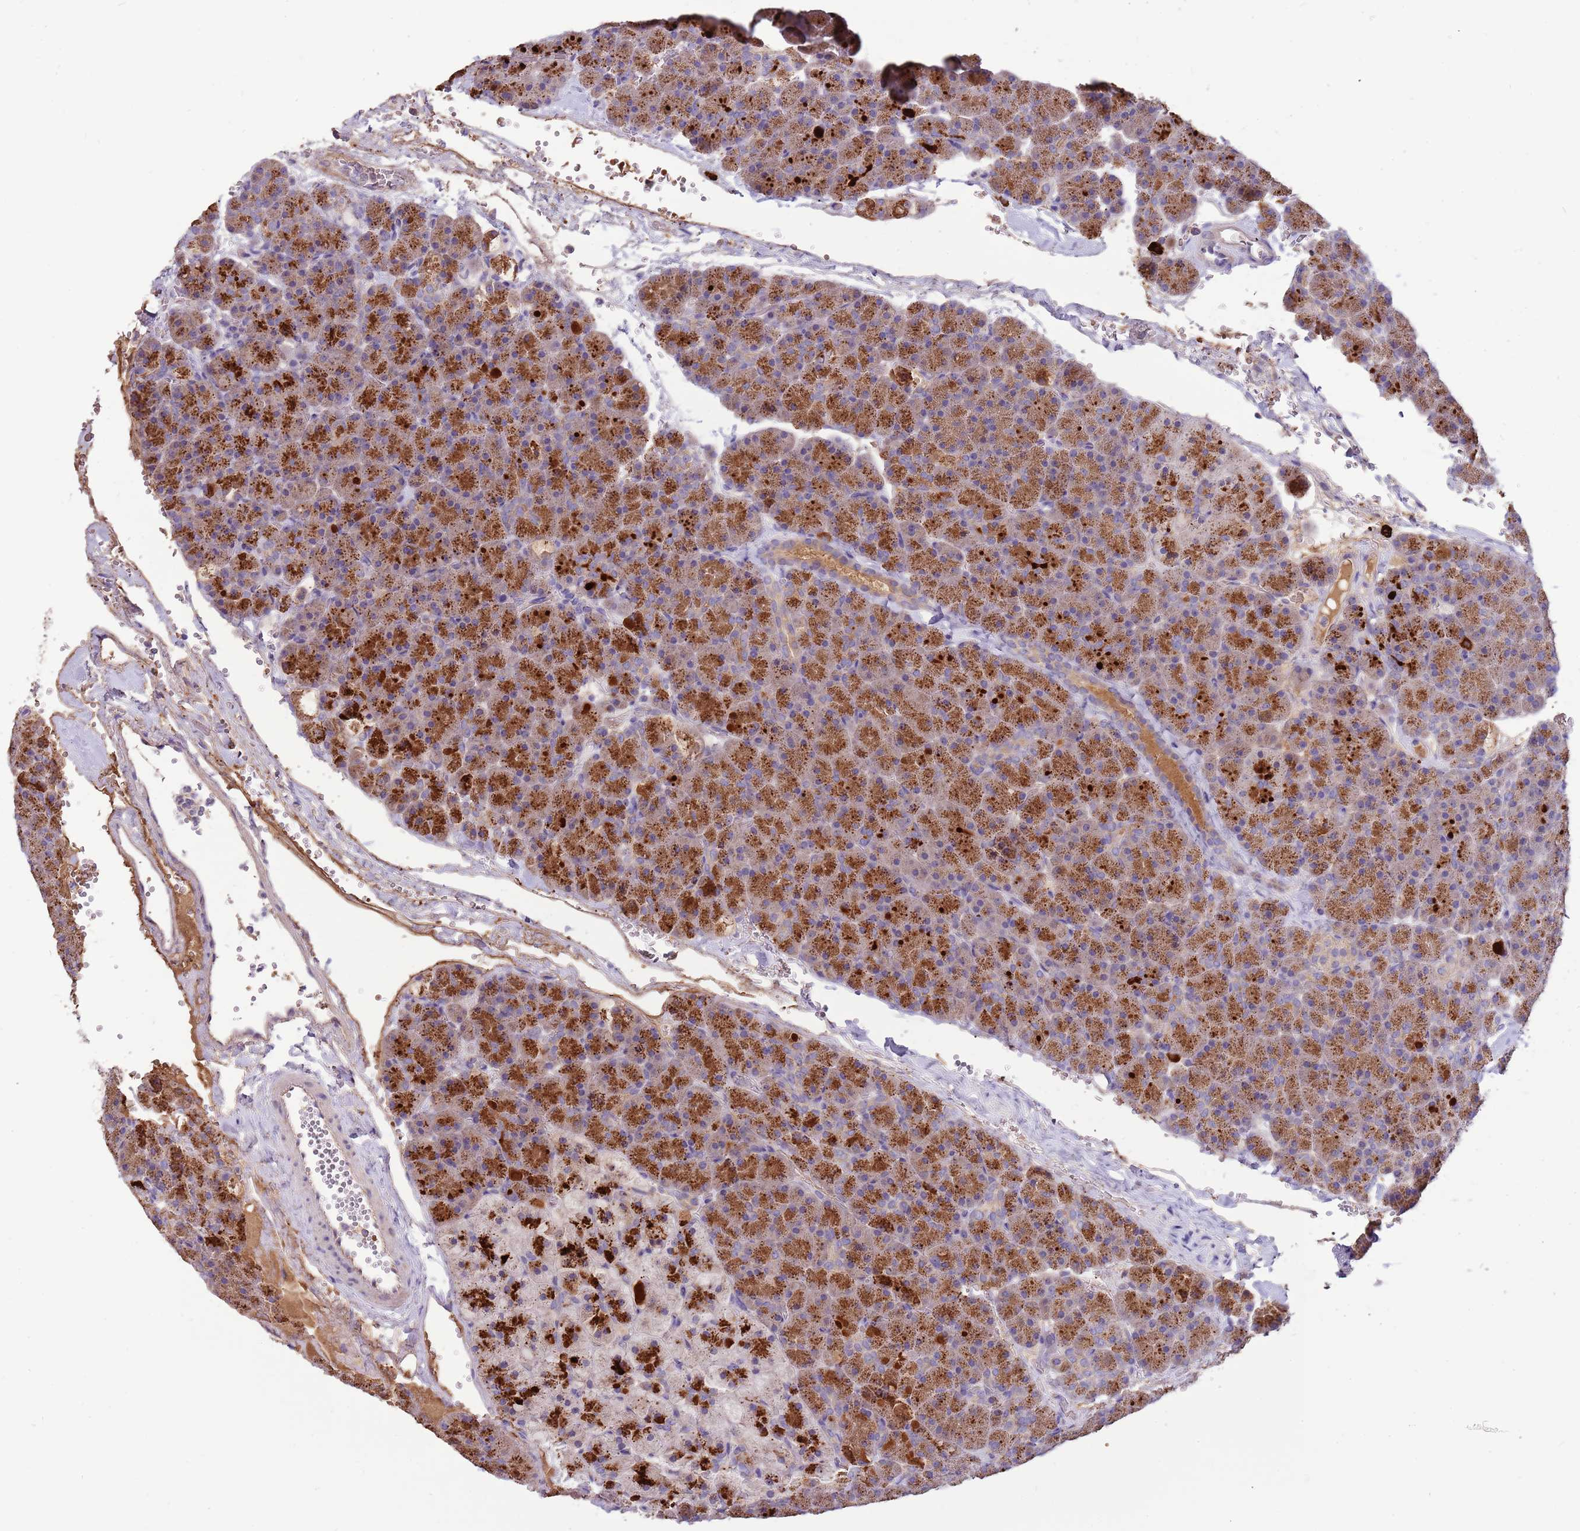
{"staining": {"intensity": "strong", "quantity": "25%-75%", "location": "cytoplasmic/membranous"}, "tissue": "pancreas", "cell_type": "Exocrine glandular cells", "image_type": "normal", "snomed": [{"axis": "morphology", "description": "Normal tissue, NOS"}, {"axis": "topography", "description": "Pancreas"}], "caption": "Pancreas stained with immunohistochemistry demonstrates strong cytoplasmic/membranous positivity in about 25%-75% of exocrine glandular cells. The staining is performed using DAB brown chromogen to label protein expression. The nuclei are counter-stained blue using hematoxylin.", "gene": "TRMO", "patient": {"sex": "male", "age": 36}}